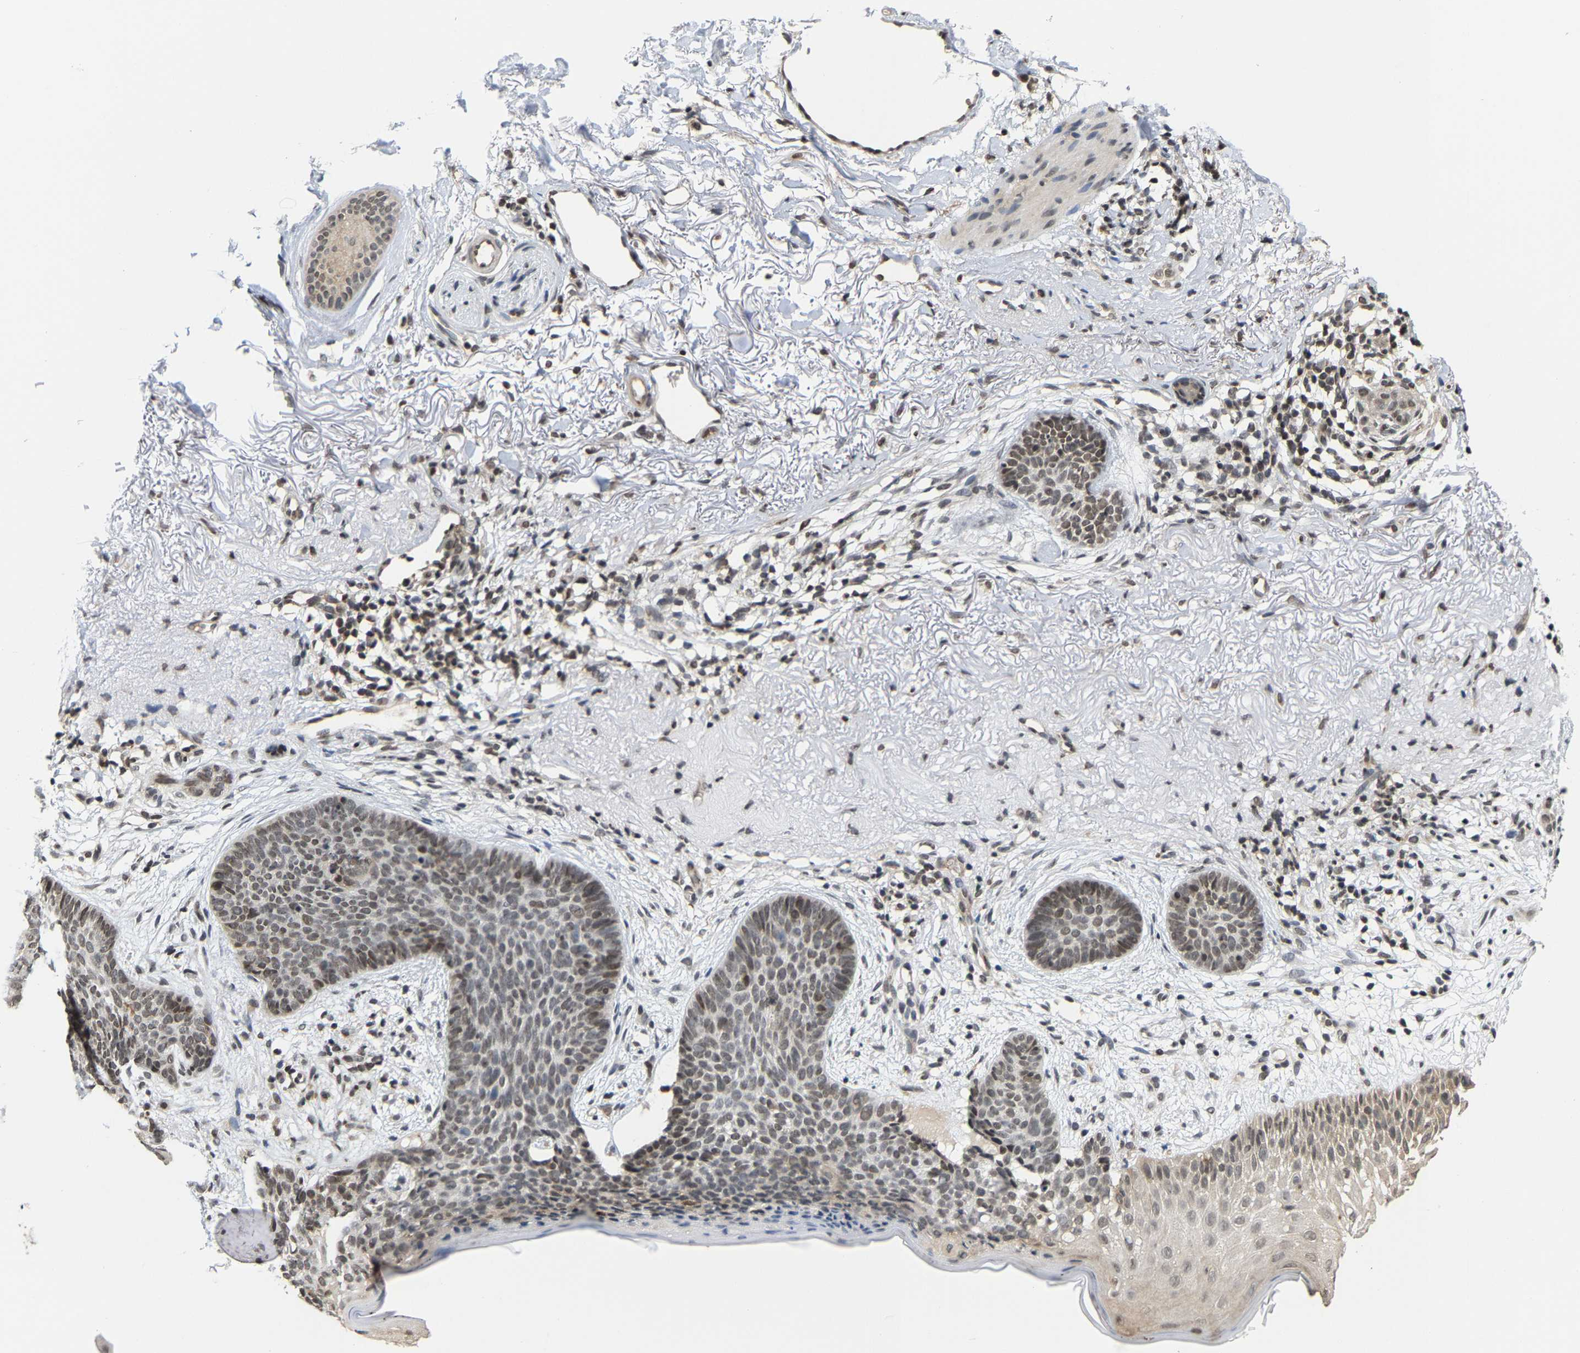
{"staining": {"intensity": "weak", "quantity": ">75%", "location": "nuclear"}, "tissue": "skin cancer", "cell_type": "Tumor cells", "image_type": "cancer", "snomed": [{"axis": "morphology", "description": "Normal tissue, NOS"}, {"axis": "morphology", "description": "Basal cell carcinoma"}, {"axis": "topography", "description": "Skin"}], "caption": "Immunohistochemical staining of human skin cancer (basal cell carcinoma) demonstrates weak nuclear protein expression in approximately >75% of tumor cells.", "gene": "ANKRD6", "patient": {"sex": "female", "age": 70}}